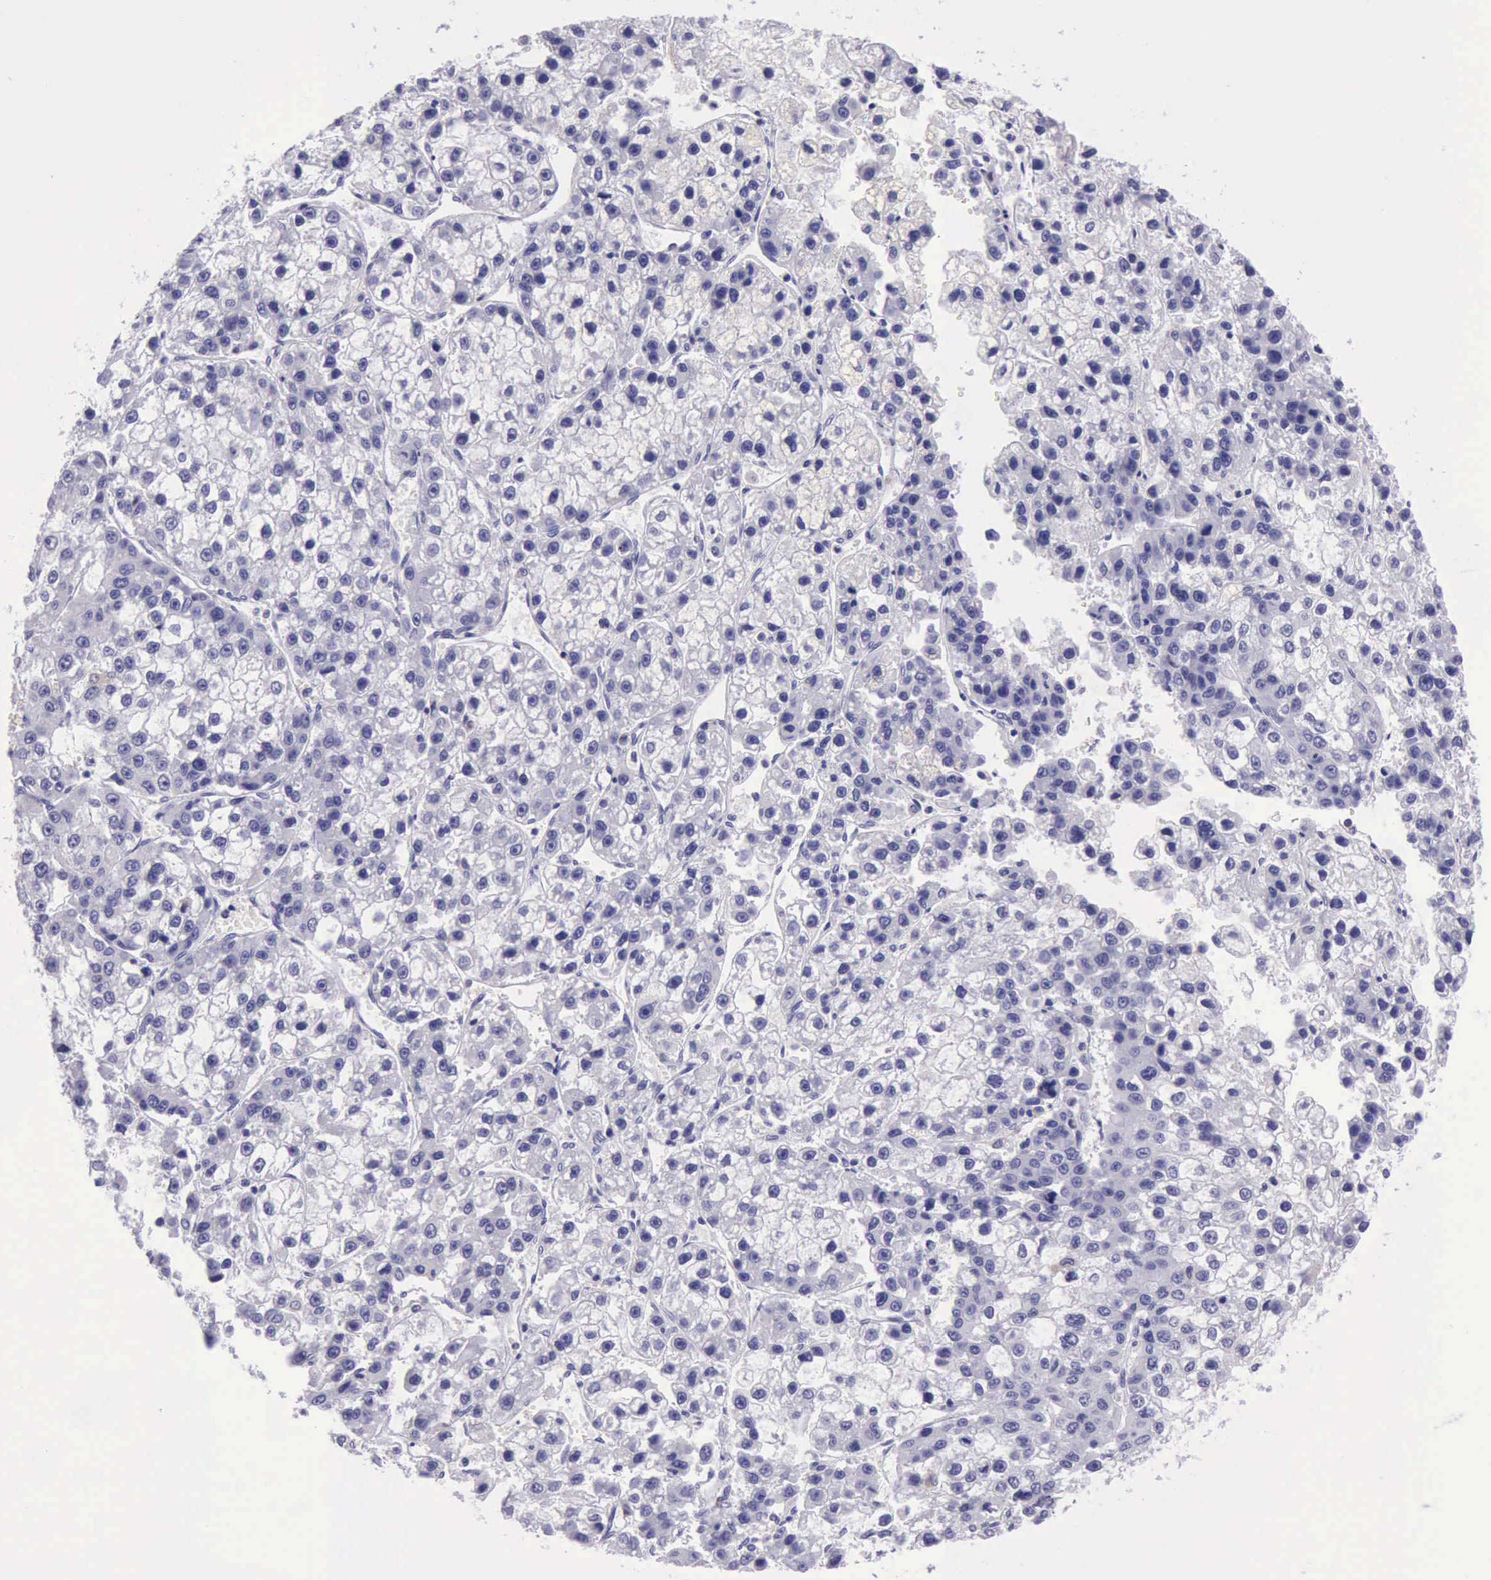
{"staining": {"intensity": "negative", "quantity": "none", "location": "none"}, "tissue": "liver cancer", "cell_type": "Tumor cells", "image_type": "cancer", "snomed": [{"axis": "morphology", "description": "Carcinoma, Hepatocellular, NOS"}, {"axis": "topography", "description": "Liver"}], "caption": "This is an IHC histopathology image of liver cancer. There is no staining in tumor cells.", "gene": "BTK", "patient": {"sex": "female", "age": 66}}